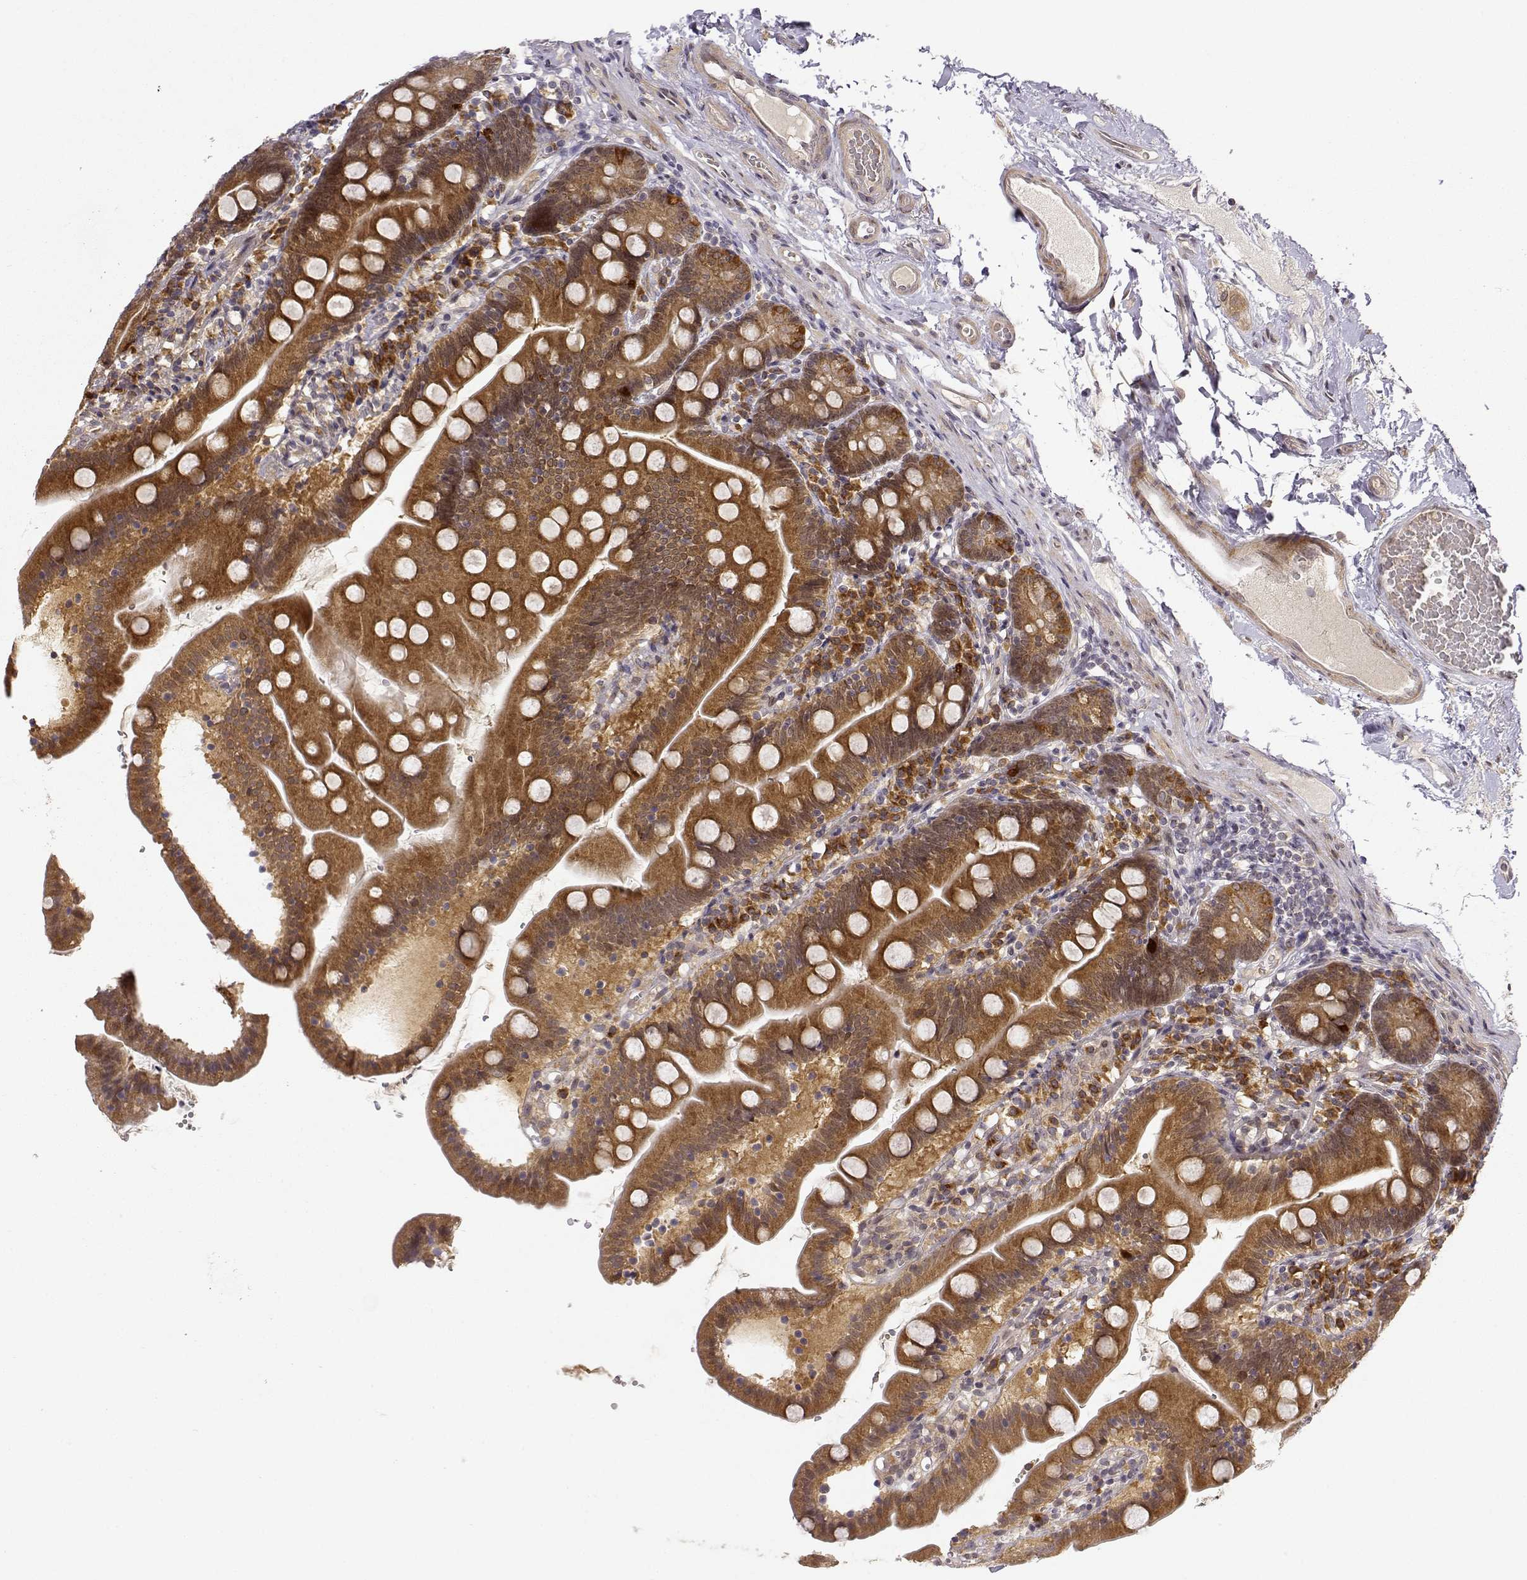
{"staining": {"intensity": "strong", "quantity": ">75%", "location": "cytoplasmic/membranous"}, "tissue": "duodenum", "cell_type": "Glandular cells", "image_type": "normal", "snomed": [{"axis": "morphology", "description": "Normal tissue, NOS"}, {"axis": "topography", "description": "Duodenum"}], "caption": "High-power microscopy captured an immunohistochemistry image of benign duodenum, revealing strong cytoplasmic/membranous expression in about >75% of glandular cells. The staining was performed using DAB (3,3'-diaminobenzidine), with brown indicating positive protein expression. Nuclei are stained blue with hematoxylin.", "gene": "ERGIC2", "patient": {"sex": "female", "age": 67}}